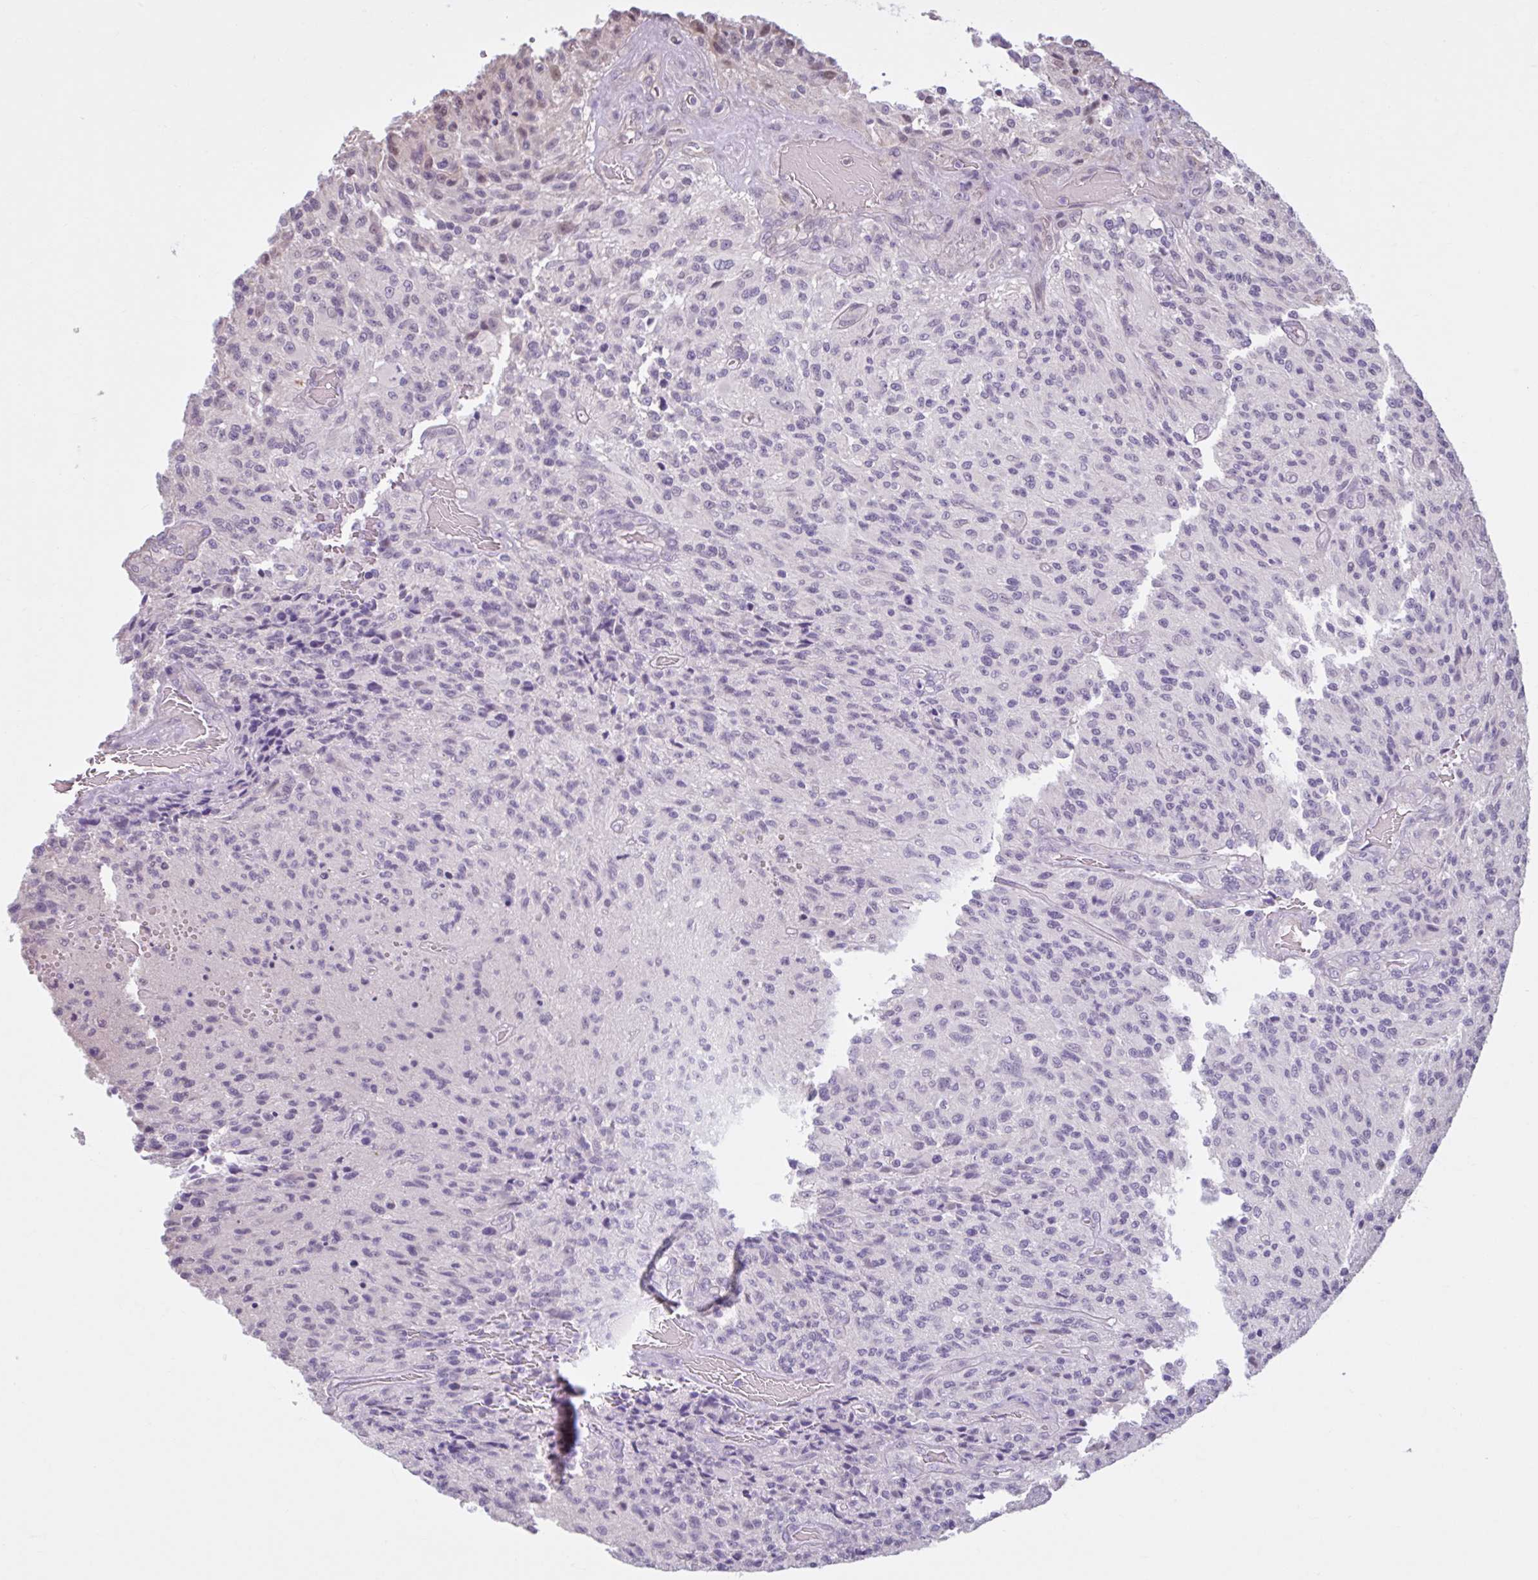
{"staining": {"intensity": "negative", "quantity": "none", "location": "none"}, "tissue": "glioma", "cell_type": "Tumor cells", "image_type": "cancer", "snomed": [{"axis": "morphology", "description": "Normal tissue, NOS"}, {"axis": "morphology", "description": "Glioma, malignant, High grade"}, {"axis": "topography", "description": "Cerebral cortex"}], "caption": "DAB immunohistochemical staining of glioma exhibits no significant expression in tumor cells.", "gene": "CDH19", "patient": {"sex": "male", "age": 56}}